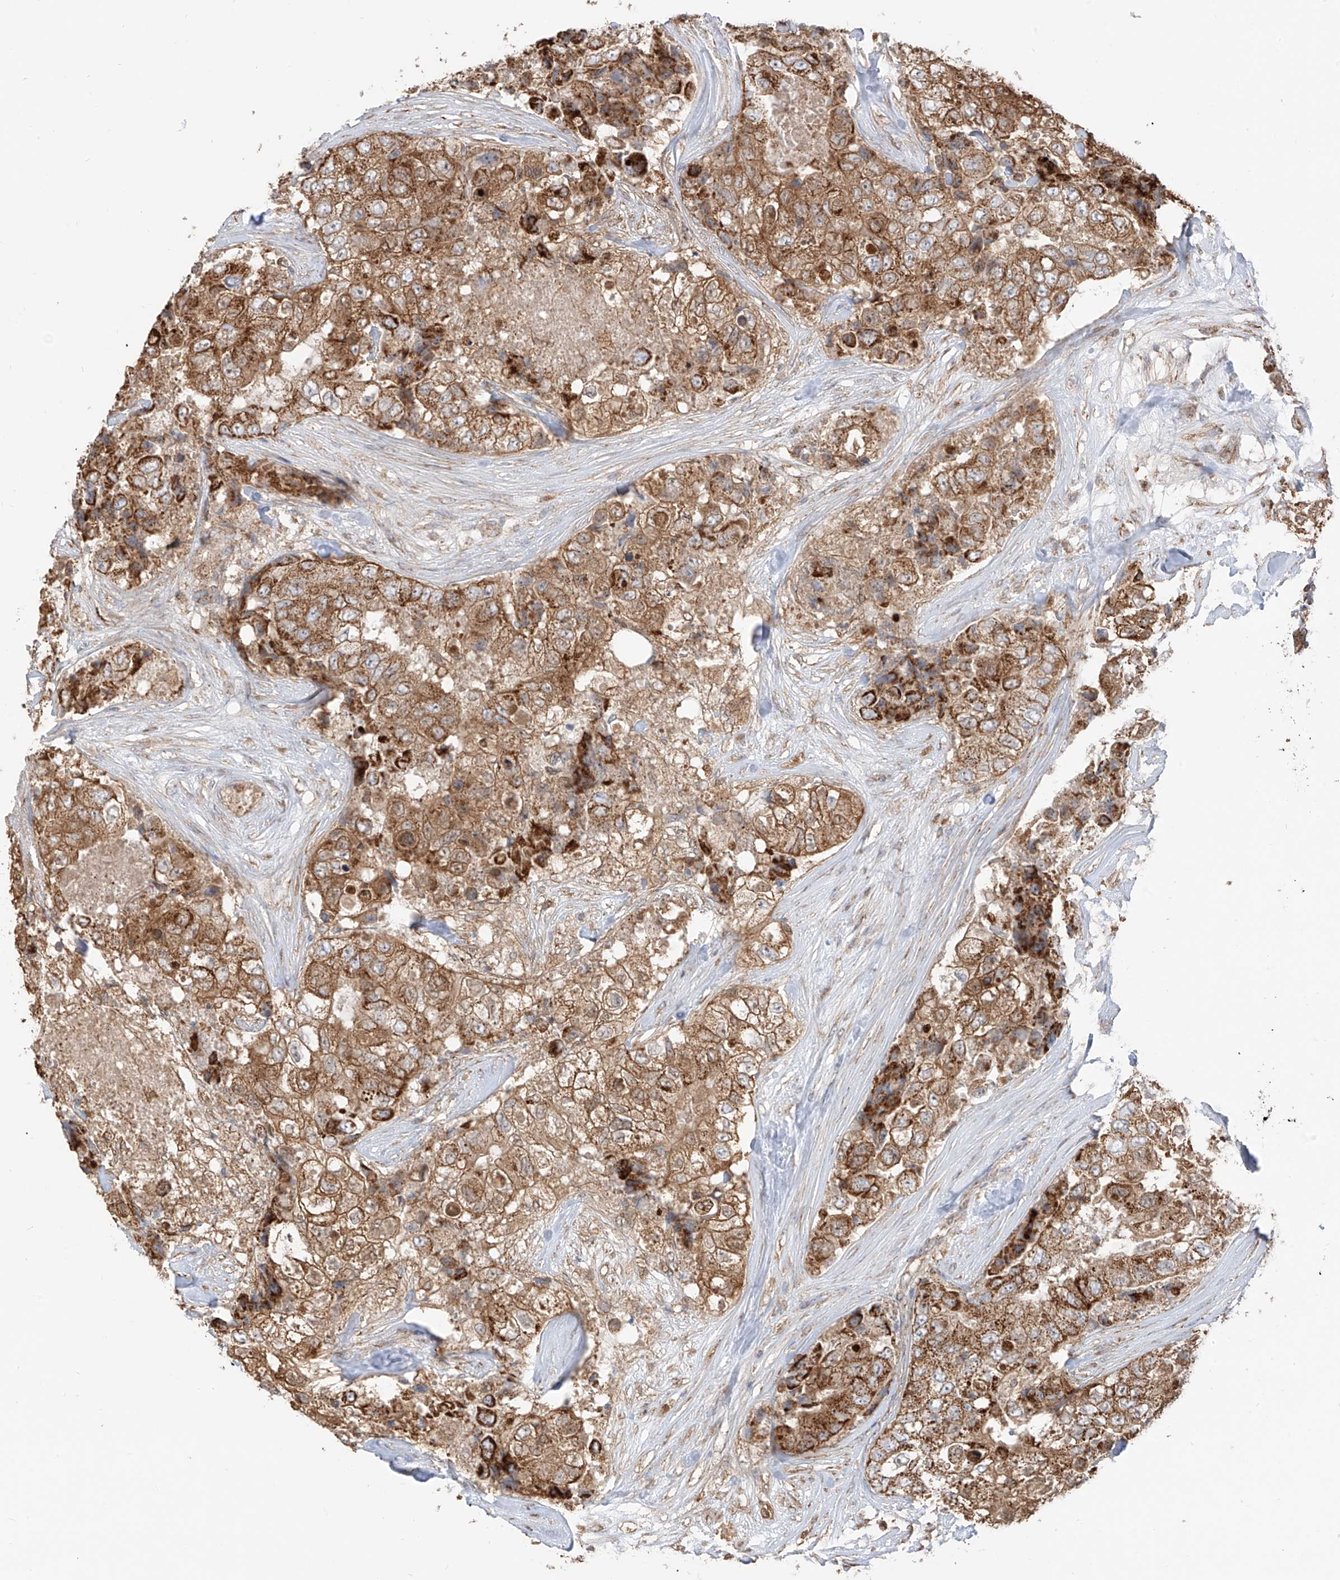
{"staining": {"intensity": "moderate", "quantity": ">75%", "location": "cytoplasmic/membranous"}, "tissue": "breast cancer", "cell_type": "Tumor cells", "image_type": "cancer", "snomed": [{"axis": "morphology", "description": "Duct carcinoma"}, {"axis": "topography", "description": "Breast"}], "caption": "A brown stain labels moderate cytoplasmic/membranous staining of a protein in breast invasive ductal carcinoma tumor cells.", "gene": "ETHE1", "patient": {"sex": "female", "age": 62}}